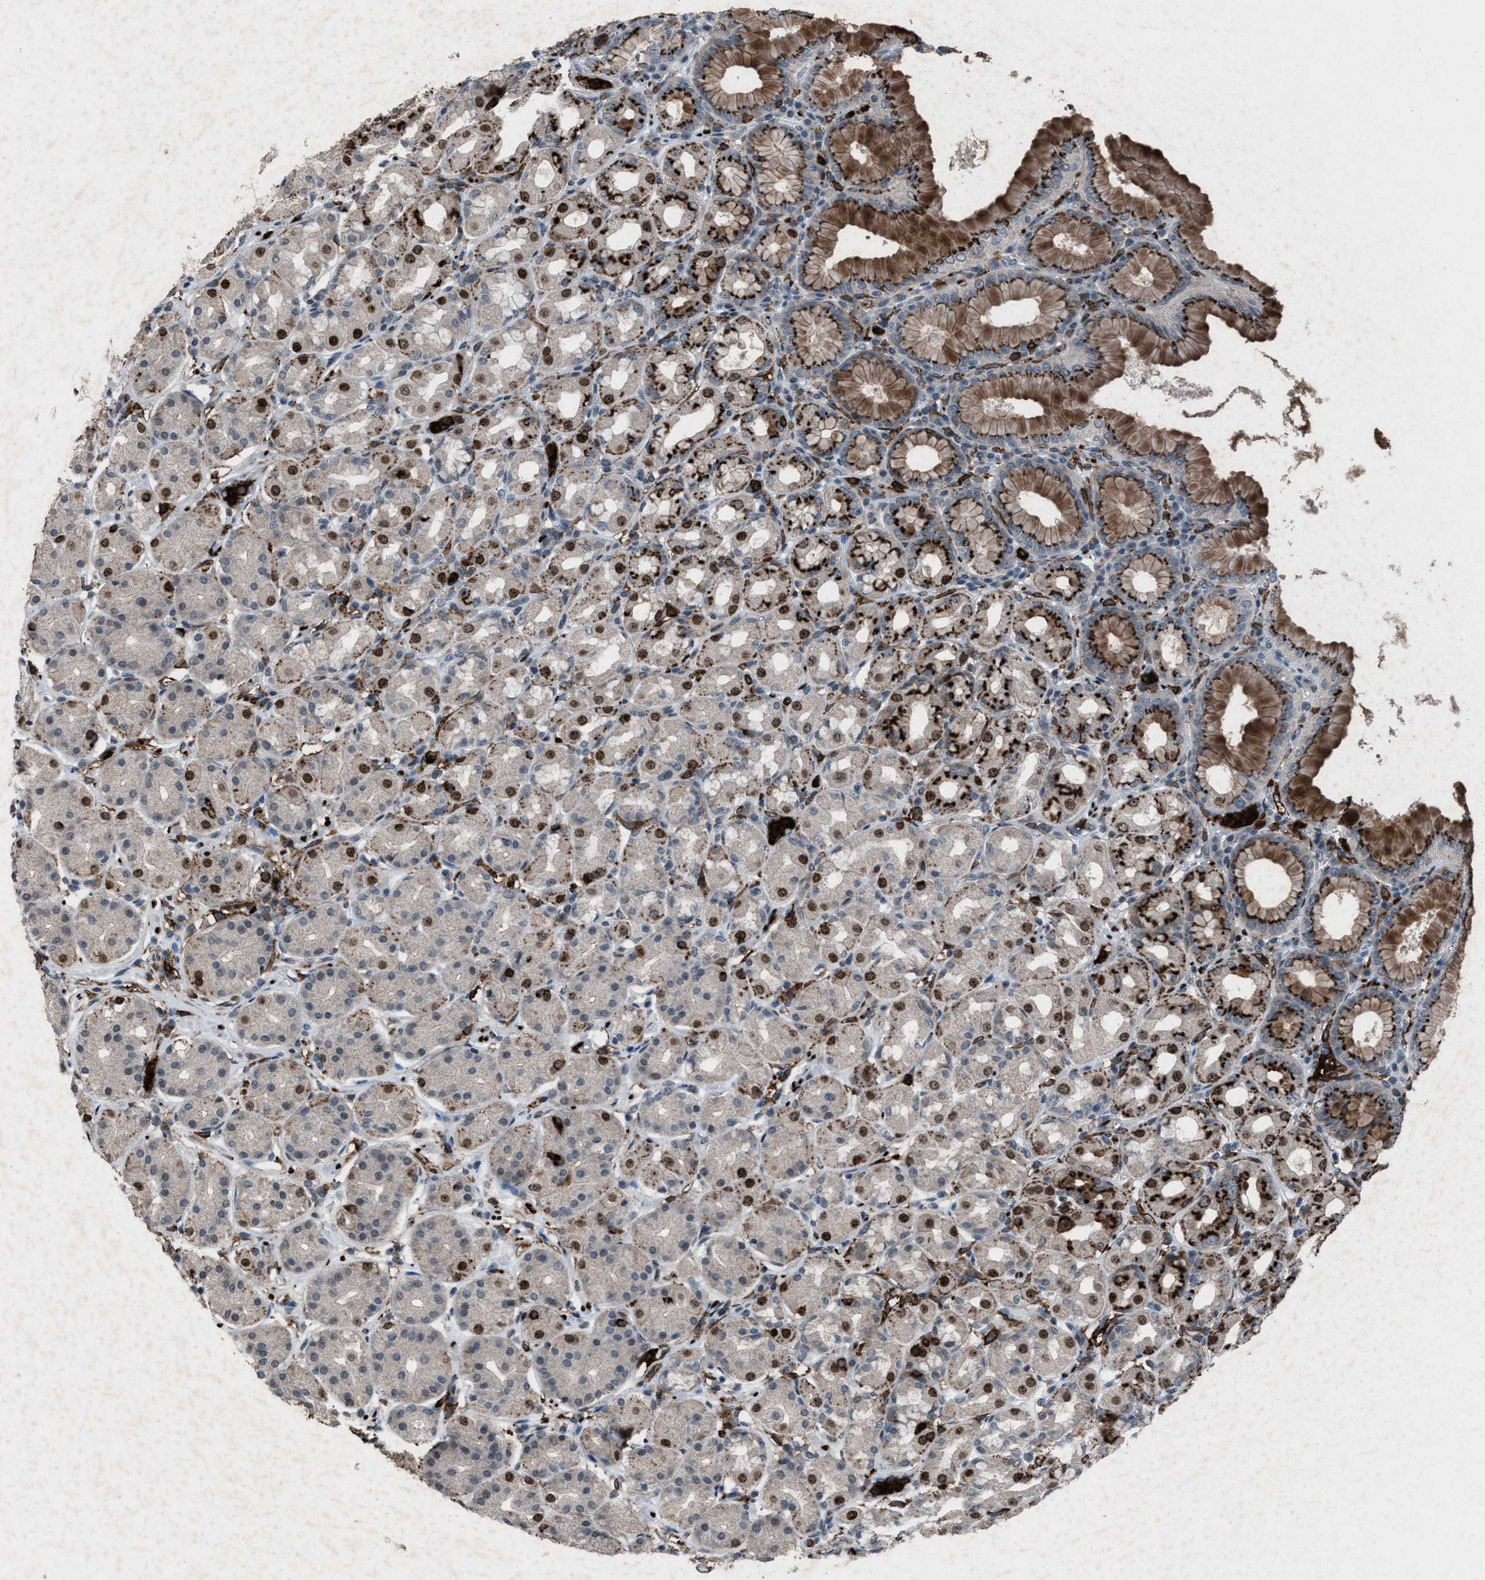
{"staining": {"intensity": "moderate", "quantity": "25%-75%", "location": "cytoplasmic/membranous,nuclear"}, "tissue": "stomach", "cell_type": "Glandular cells", "image_type": "normal", "snomed": [{"axis": "morphology", "description": "Normal tissue, NOS"}, {"axis": "topography", "description": "Stomach"}, {"axis": "topography", "description": "Stomach, lower"}], "caption": "Immunohistochemistry of unremarkable human stomach reveals medium levels of moderate cytoplasmic/membranous,nuclear expression in about 25%-75% of glandular cells. Immunohistochemistry stains the protein of interest in brown and the nuclei are stained blue.", "gene": "FCER1G", "patient": {"sex": "female", "age": 56}}